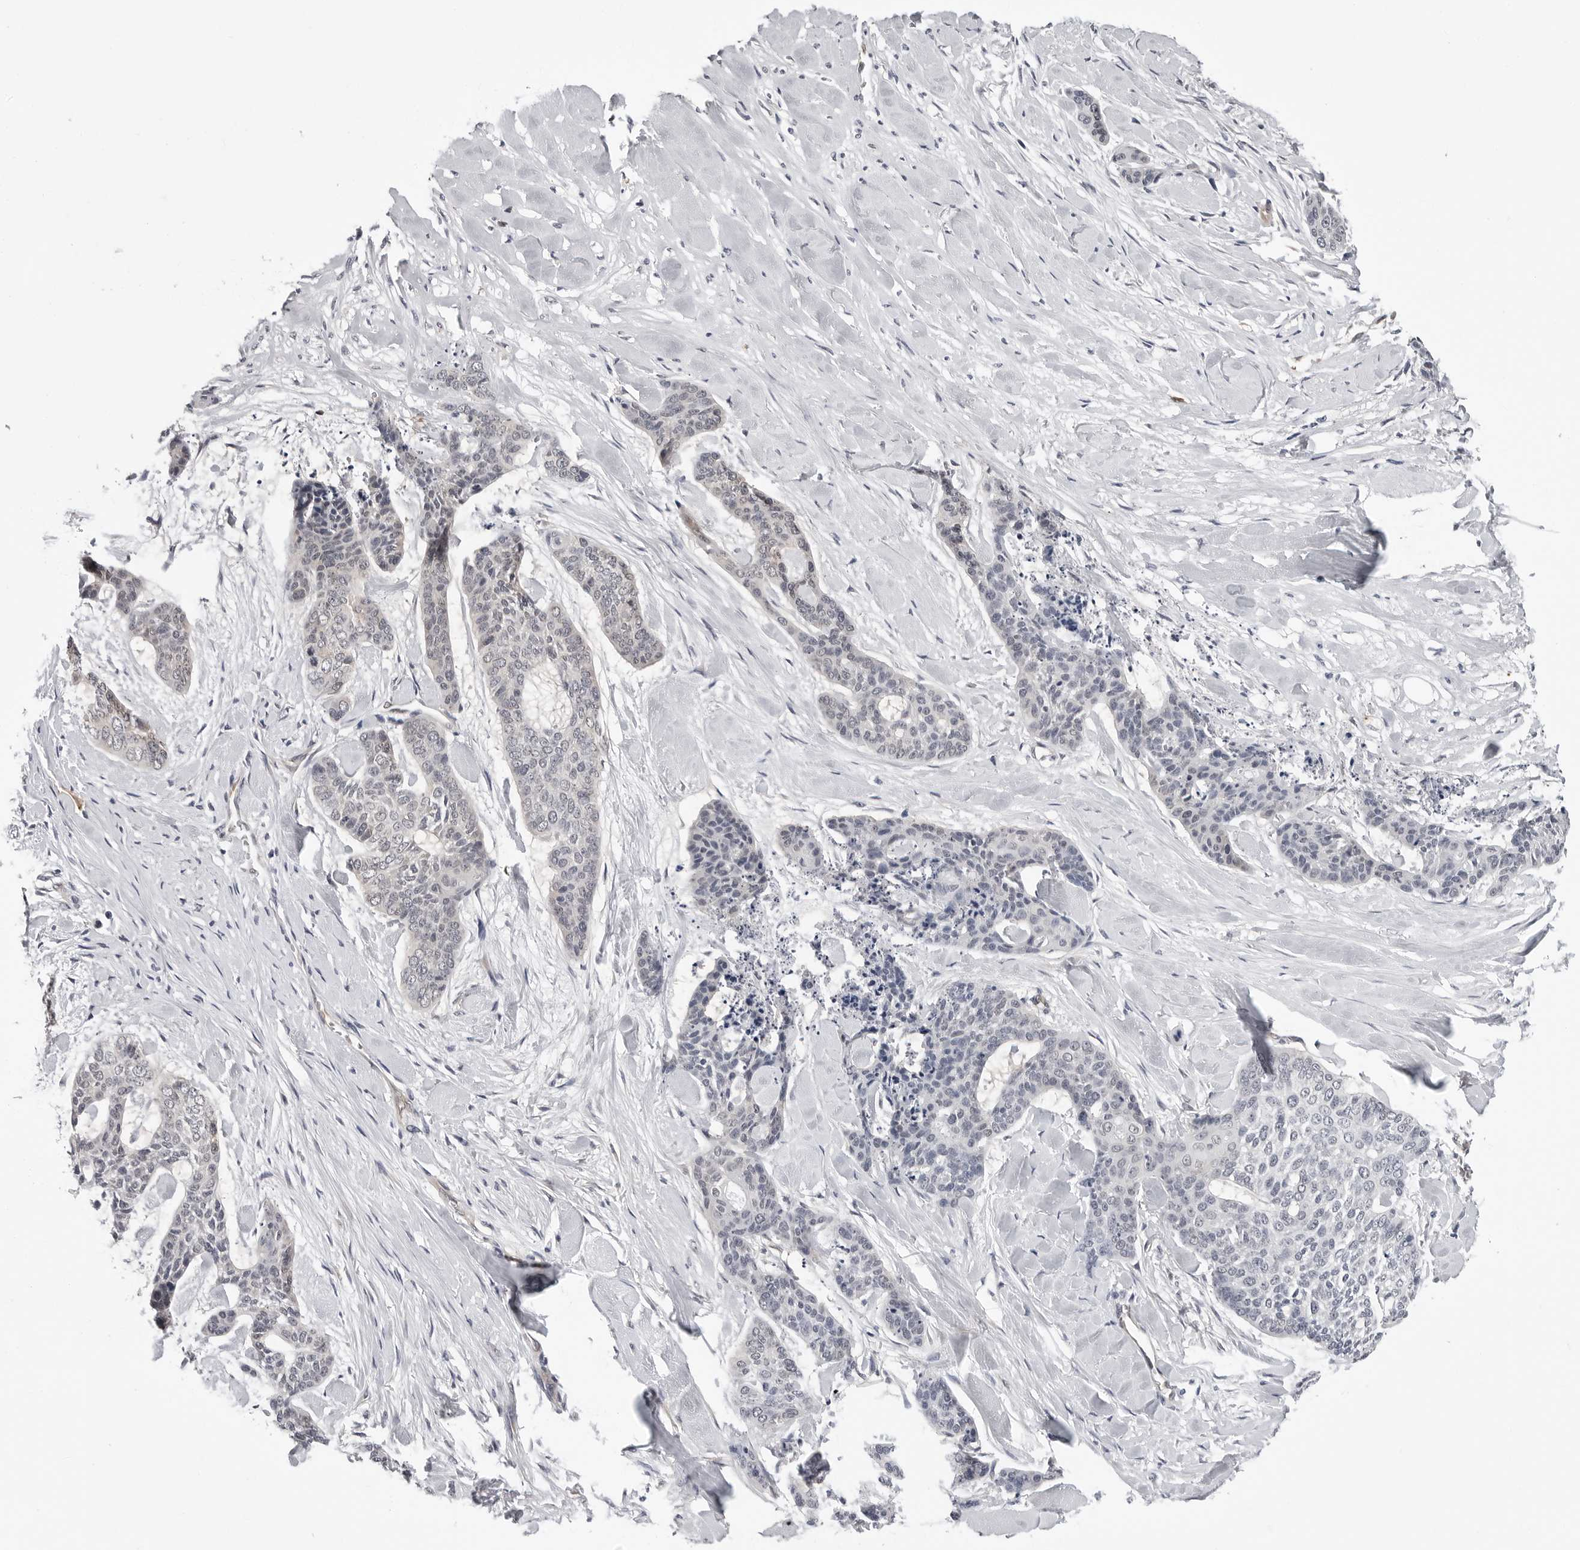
{"staining": {"intensity": "negative", "quantity": "none", "location": "none"}, "tissue": "skin cancer", "cell_type": "Tumor cells", "image_type": "cancer", "snomed": [{"axis": "morphology", "description": "Basal cell carcinoma"}, {"axis": "topography", "description": "Skin"}], "caption": "IHC of human skin basal cell carcinoma reveals no staining in tumor cells. (IHC, brightfield microscopy, high magnification).", "gene": "TRMT13", "patient": {"sex": "female", "age": 64}}